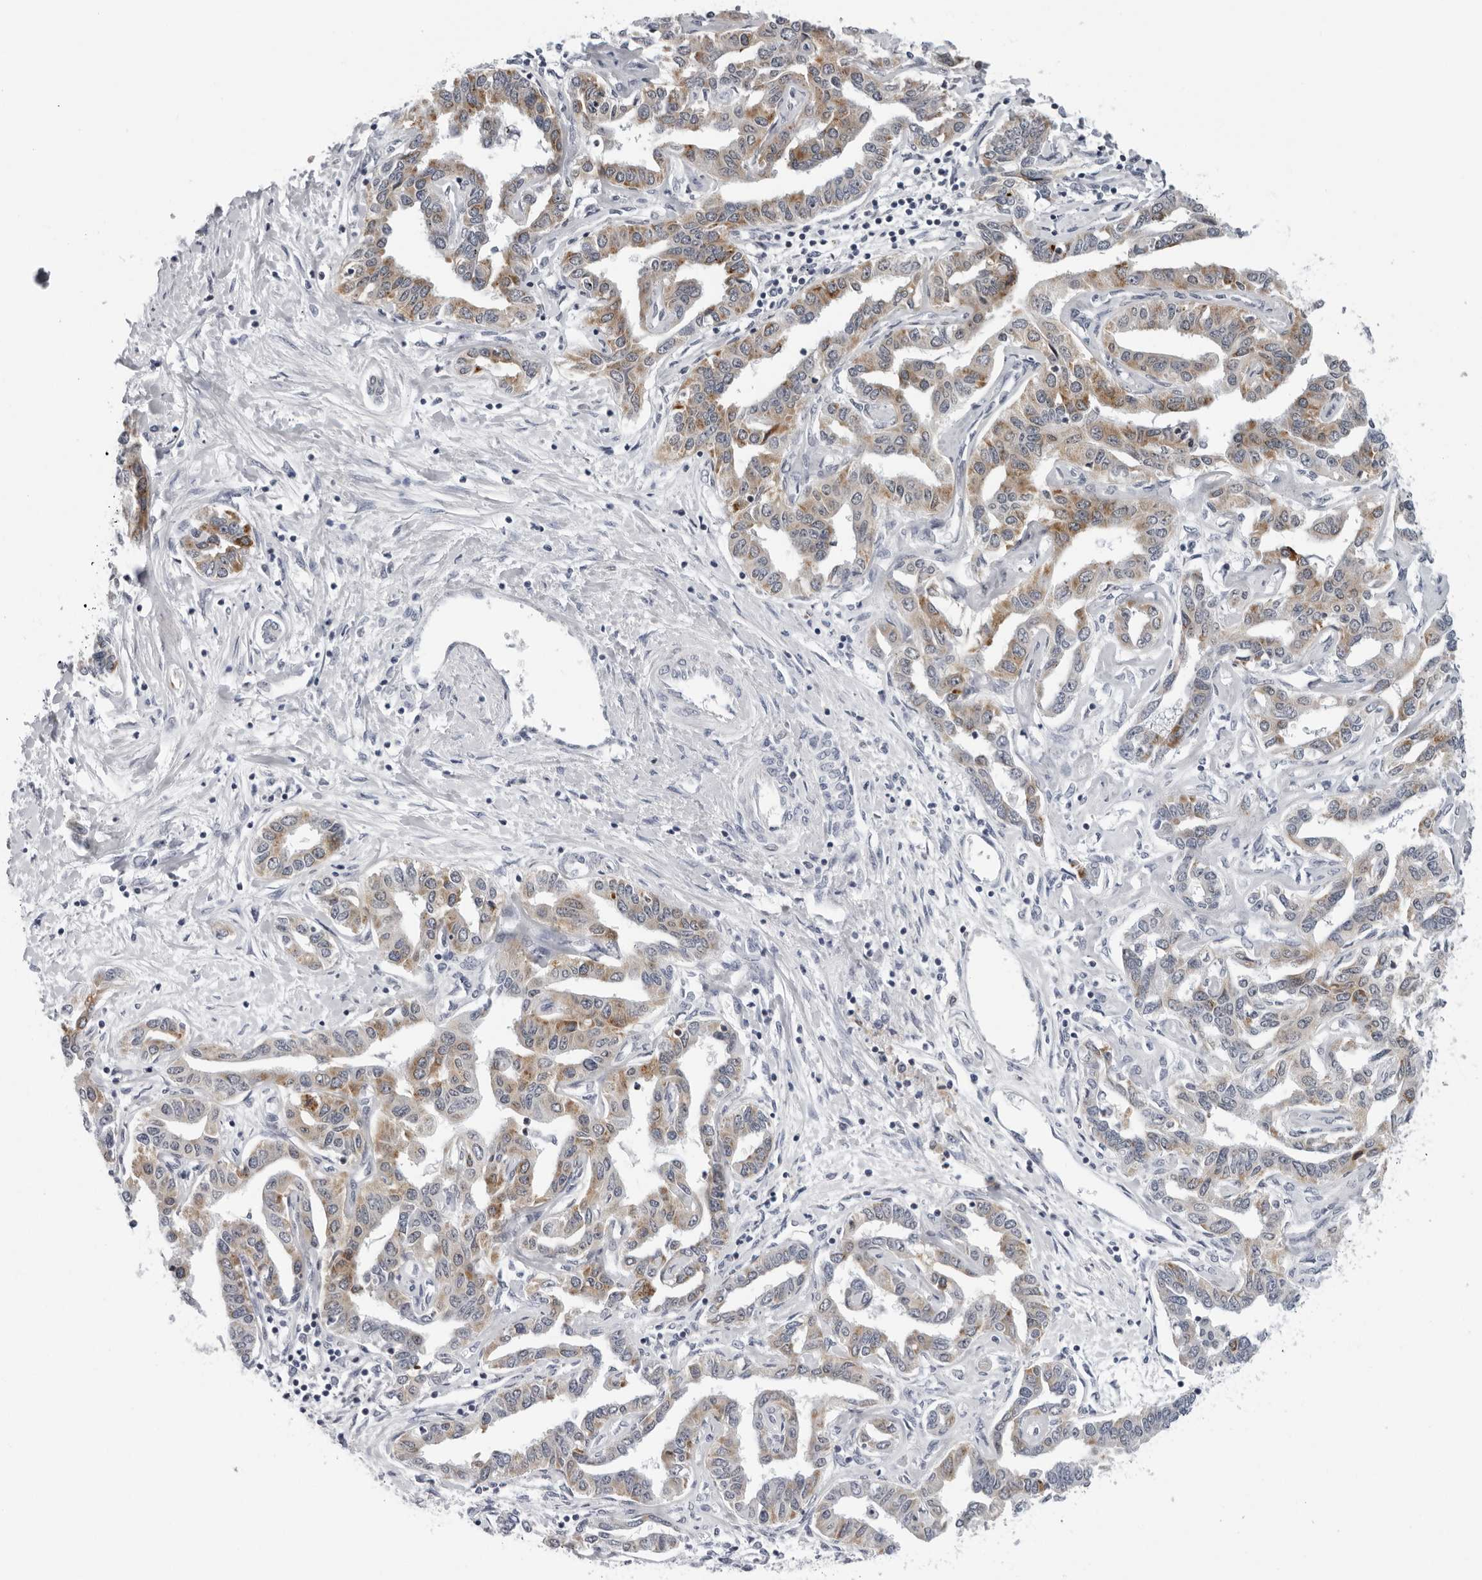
{"staining": {"intensity": "moderate", "quantity": "25%-75%", "location": "cytoplasmic/membranous"}, "tissue": "liver cancer", "cell_type": "Tumor cells", "image_type": "cancer", "snomed": [{"axis": "morphology", "description": "Cholangiocarcinoma"}, {"axis": "topography", "description": "Liver"}], "caption": "Moderate cytoplasmic/membranous positivity for a protein is identified in approximately 25%-75% of tumor cells of cholangiocarcinoma (liver) using immunohistochemistry.", "gene": "CPT2", "patient": {"sex": "male", "age": 59}}